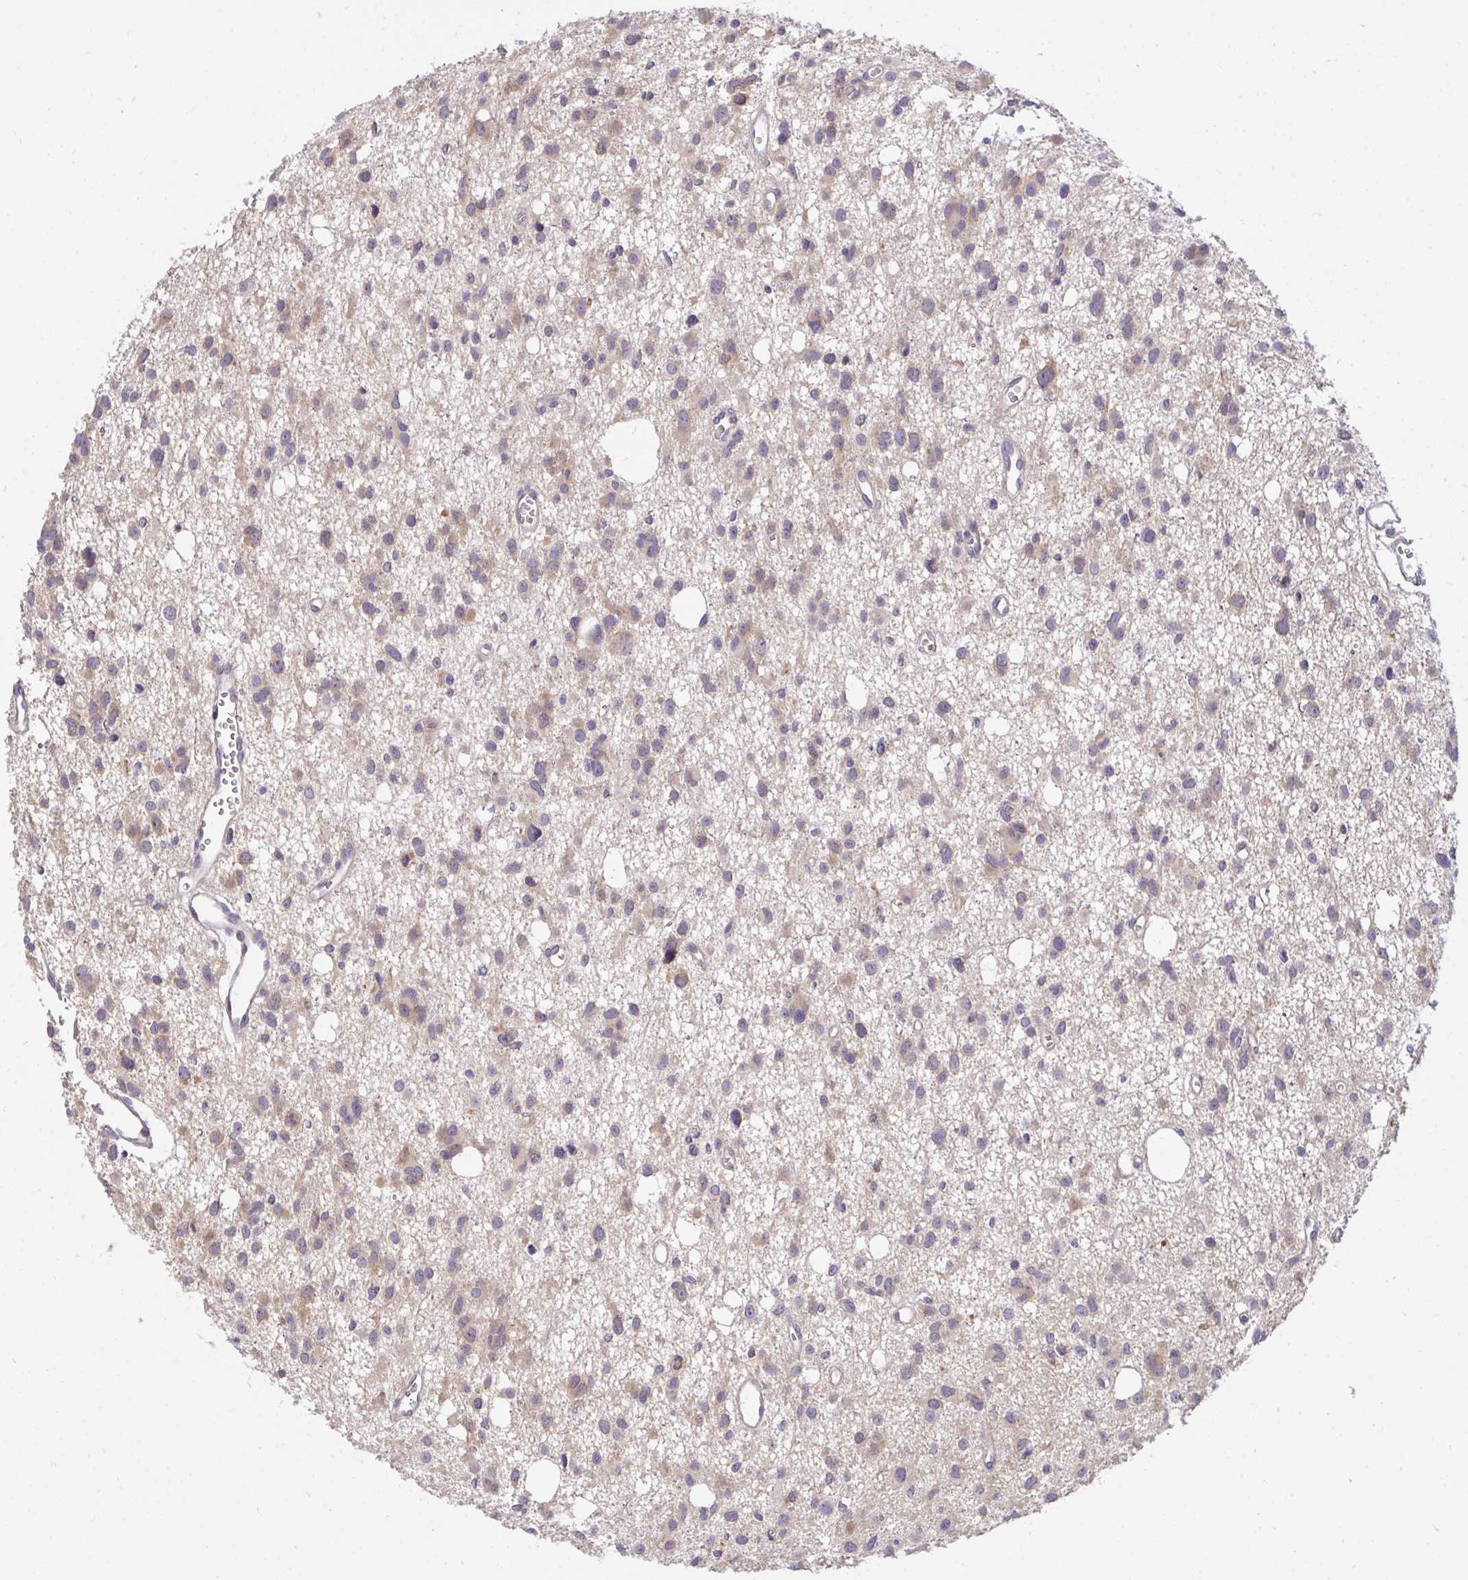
{"staining": {"intensity": "weak", "quantity": "25%-75%", "location": "cytoplasmic/membranous"}, "tissue": "glioma", "cell_type": "Tumor cells", "image_type": "cancer", "snomed": [{"axis": "morphology", "description": "Glioma, malignant, High grade"}, {"axis": "topography", "description": "Brain"}], "caption": "Glioma was stained to show a protein in brown. There is low levels of weak cytoplasmic/membranous staining in approximately 25%-75% of tumor cells.", "gene": "C19orf54", "patient": {"sex": "male", "age": 23}}